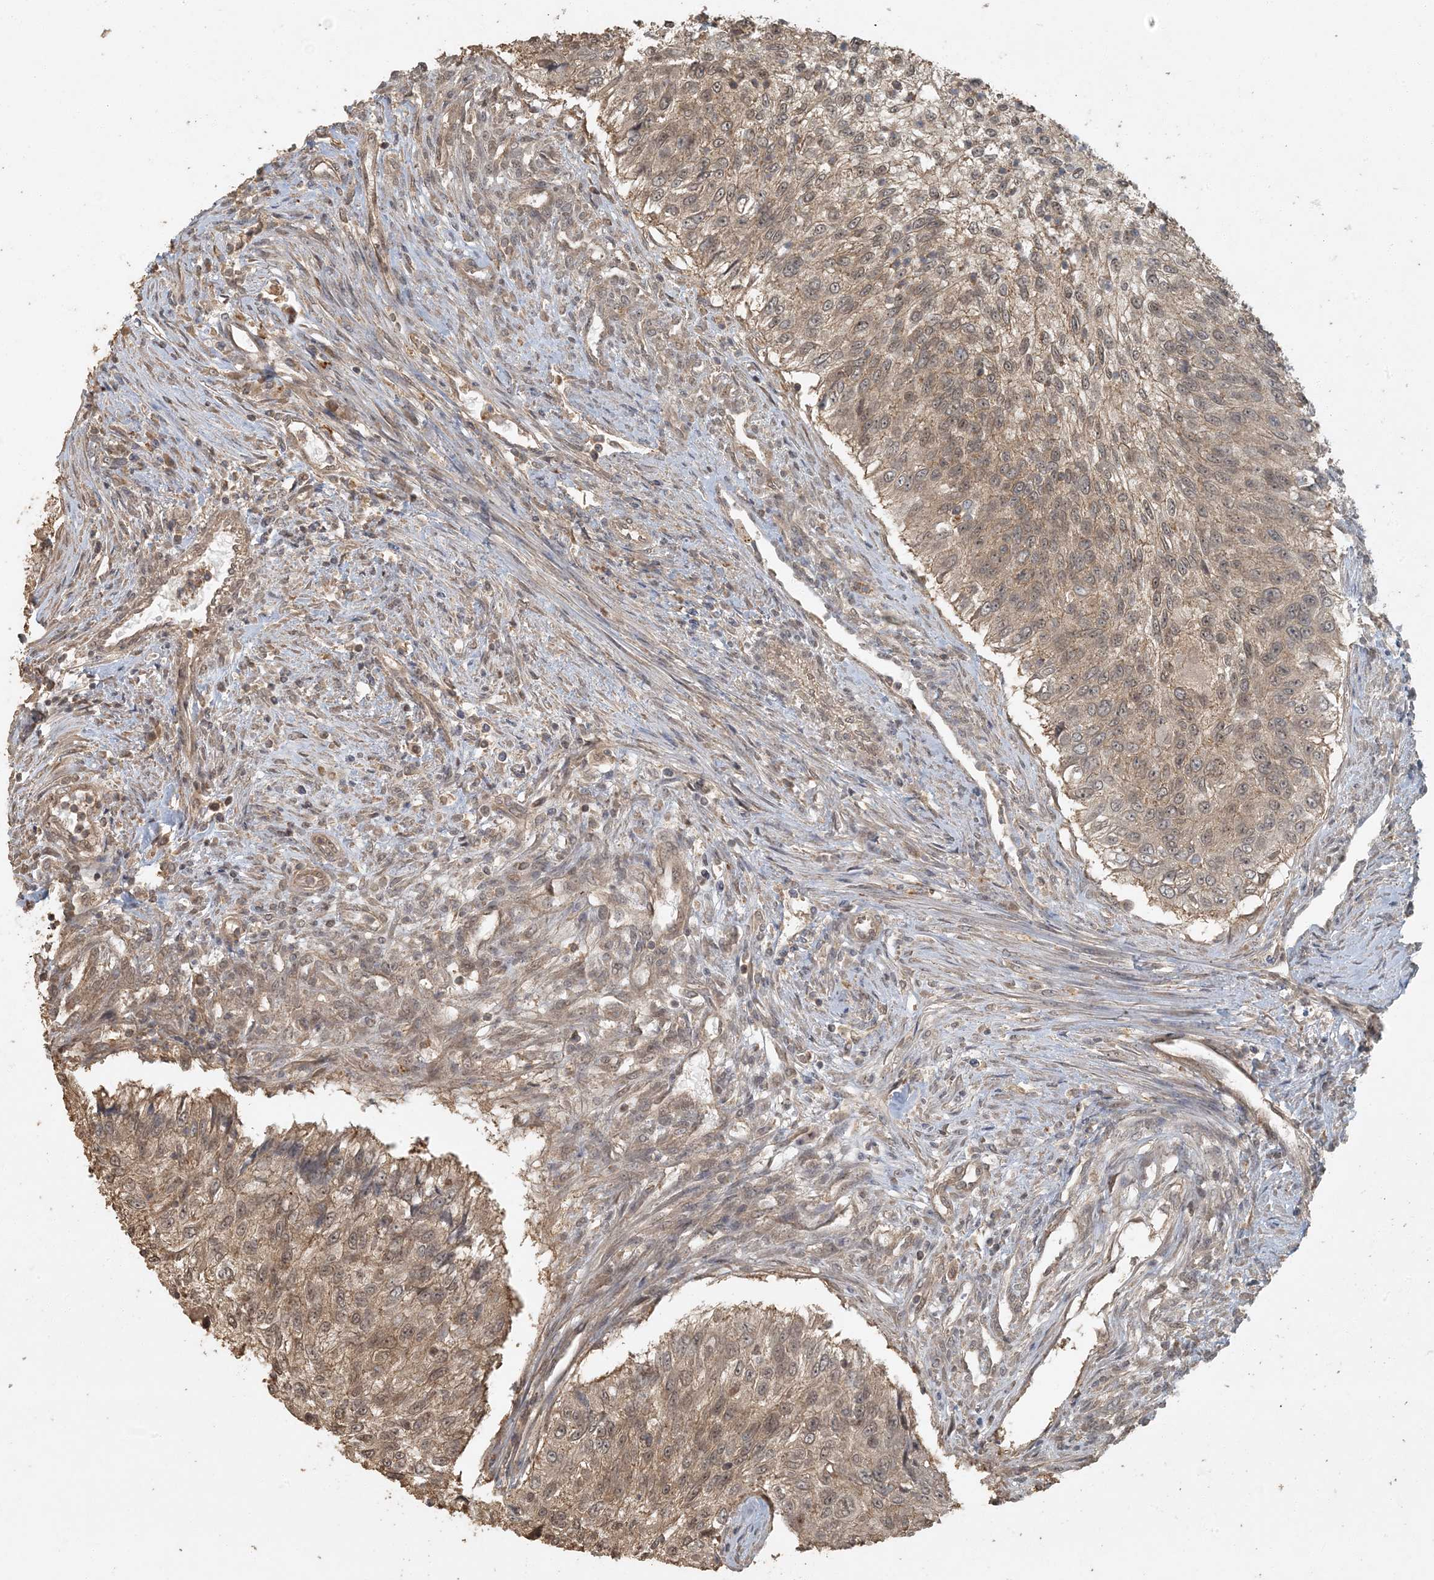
{"staining": {"intensity": "moderate", "quantity": ">75%", "location": "cytoplasmic/membranous"}, "tissue": "urothelial cancer", "cell_type": "Tumor cells", "image_type": "cancer", "snomed": [{"axis": "morphology", "description": "Urothelial carcinoma, High grade"}, {"axis": "topography", "description": "Urinary bladder"}], "caption": "Protein staining of urothelial carcinoma (high-grade) tissue displays moderate cytoplasmic/membranous positivity in approximately >75% of tumor cells.", "gene": "AK9", "patient": {"sex": "female", "age": 60}}